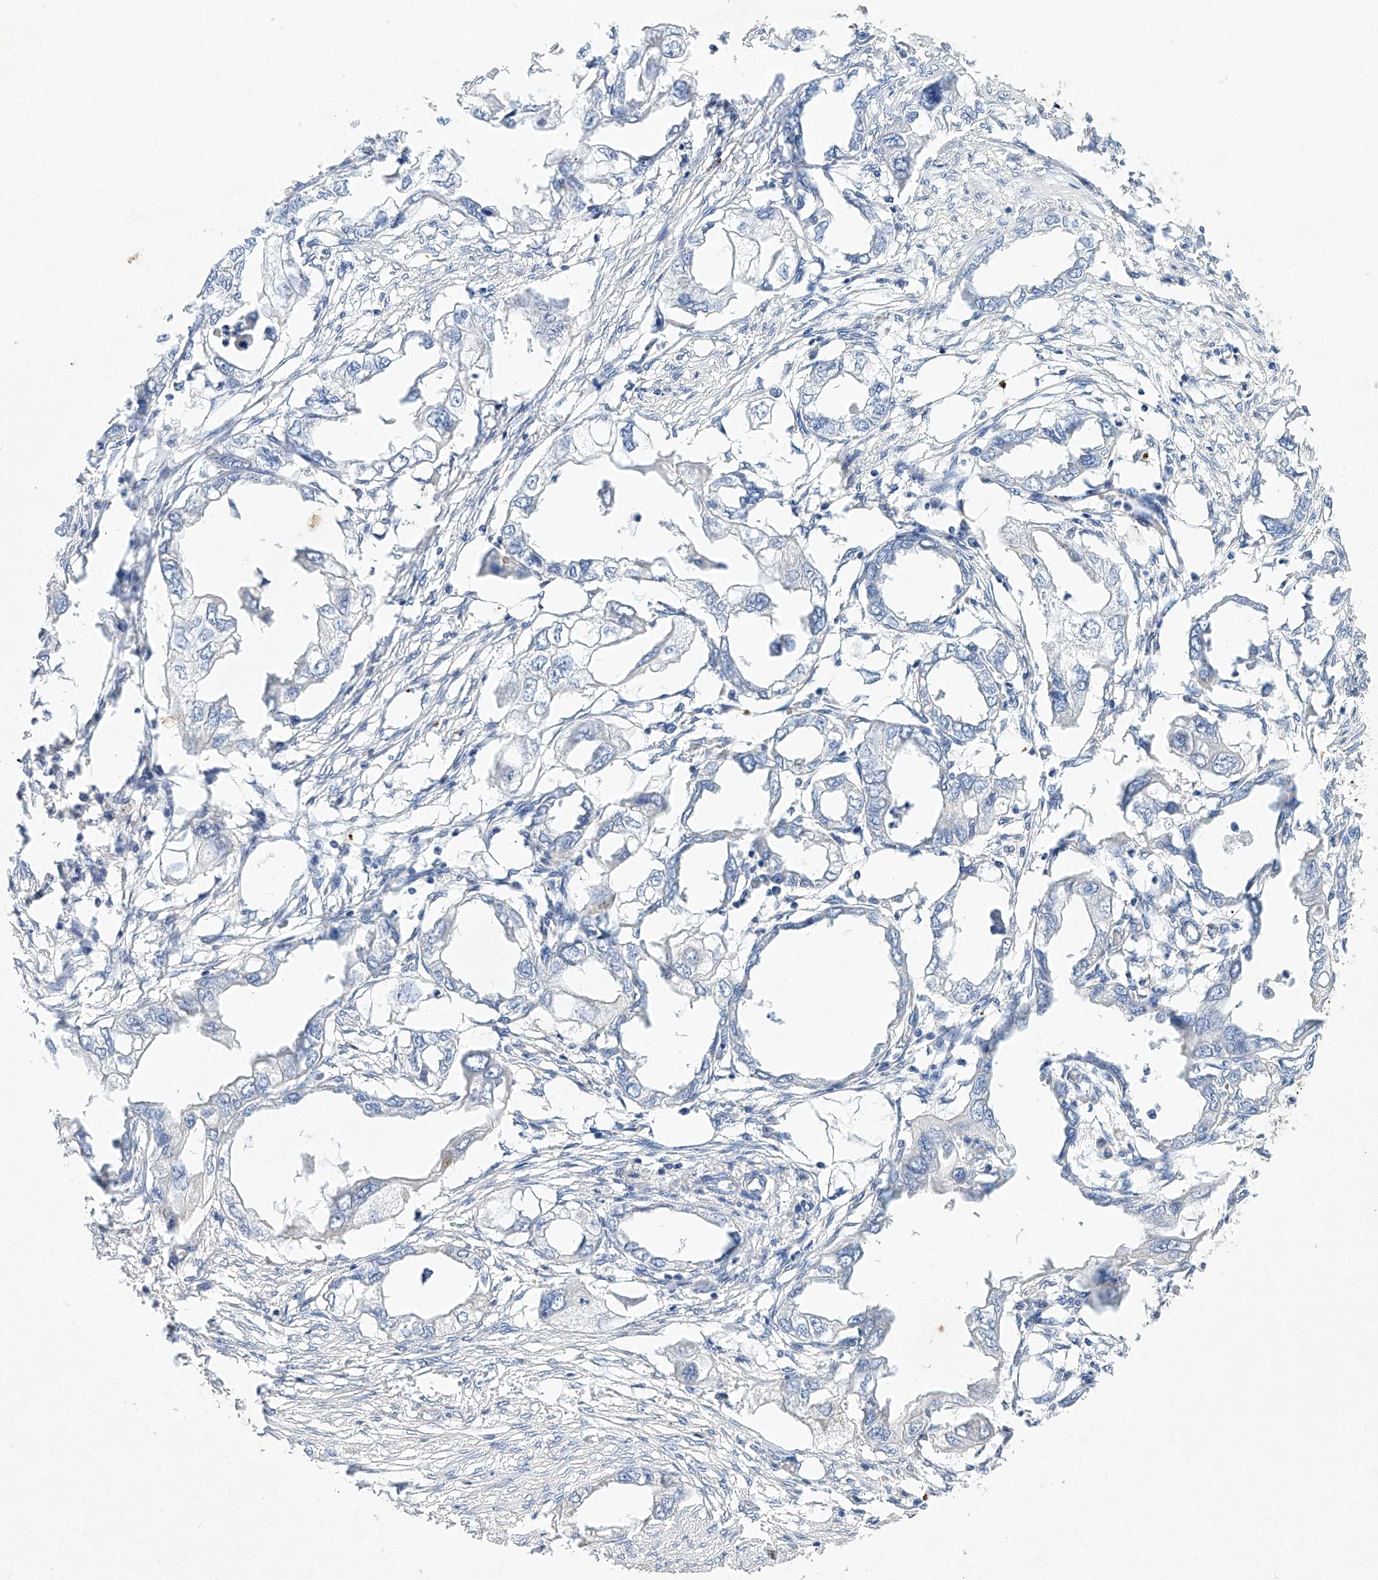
{"staining": {"intensity": "negative", "quantity": "none", "location": "none"}, "tissue": "endometrial cancer", "cell_type": "Tumor cells", "image_type": "cancer", "snomed": [{"axis": "morphology", "description": "Adenocarcinoma, NOS"}, {"axis": "morphology", "description": "Adenocarcinoma, metastatic, NOS"}, {"axis": "topography", "description": "Adipose tissue"}, {"axis": "topography", "description": "Endometrium"}], "caption": "Tumor cells are negative for protein expression in human endometrial cancer.", "gene": "AMD1", "patient": {"sex": "female", "age": 67}}